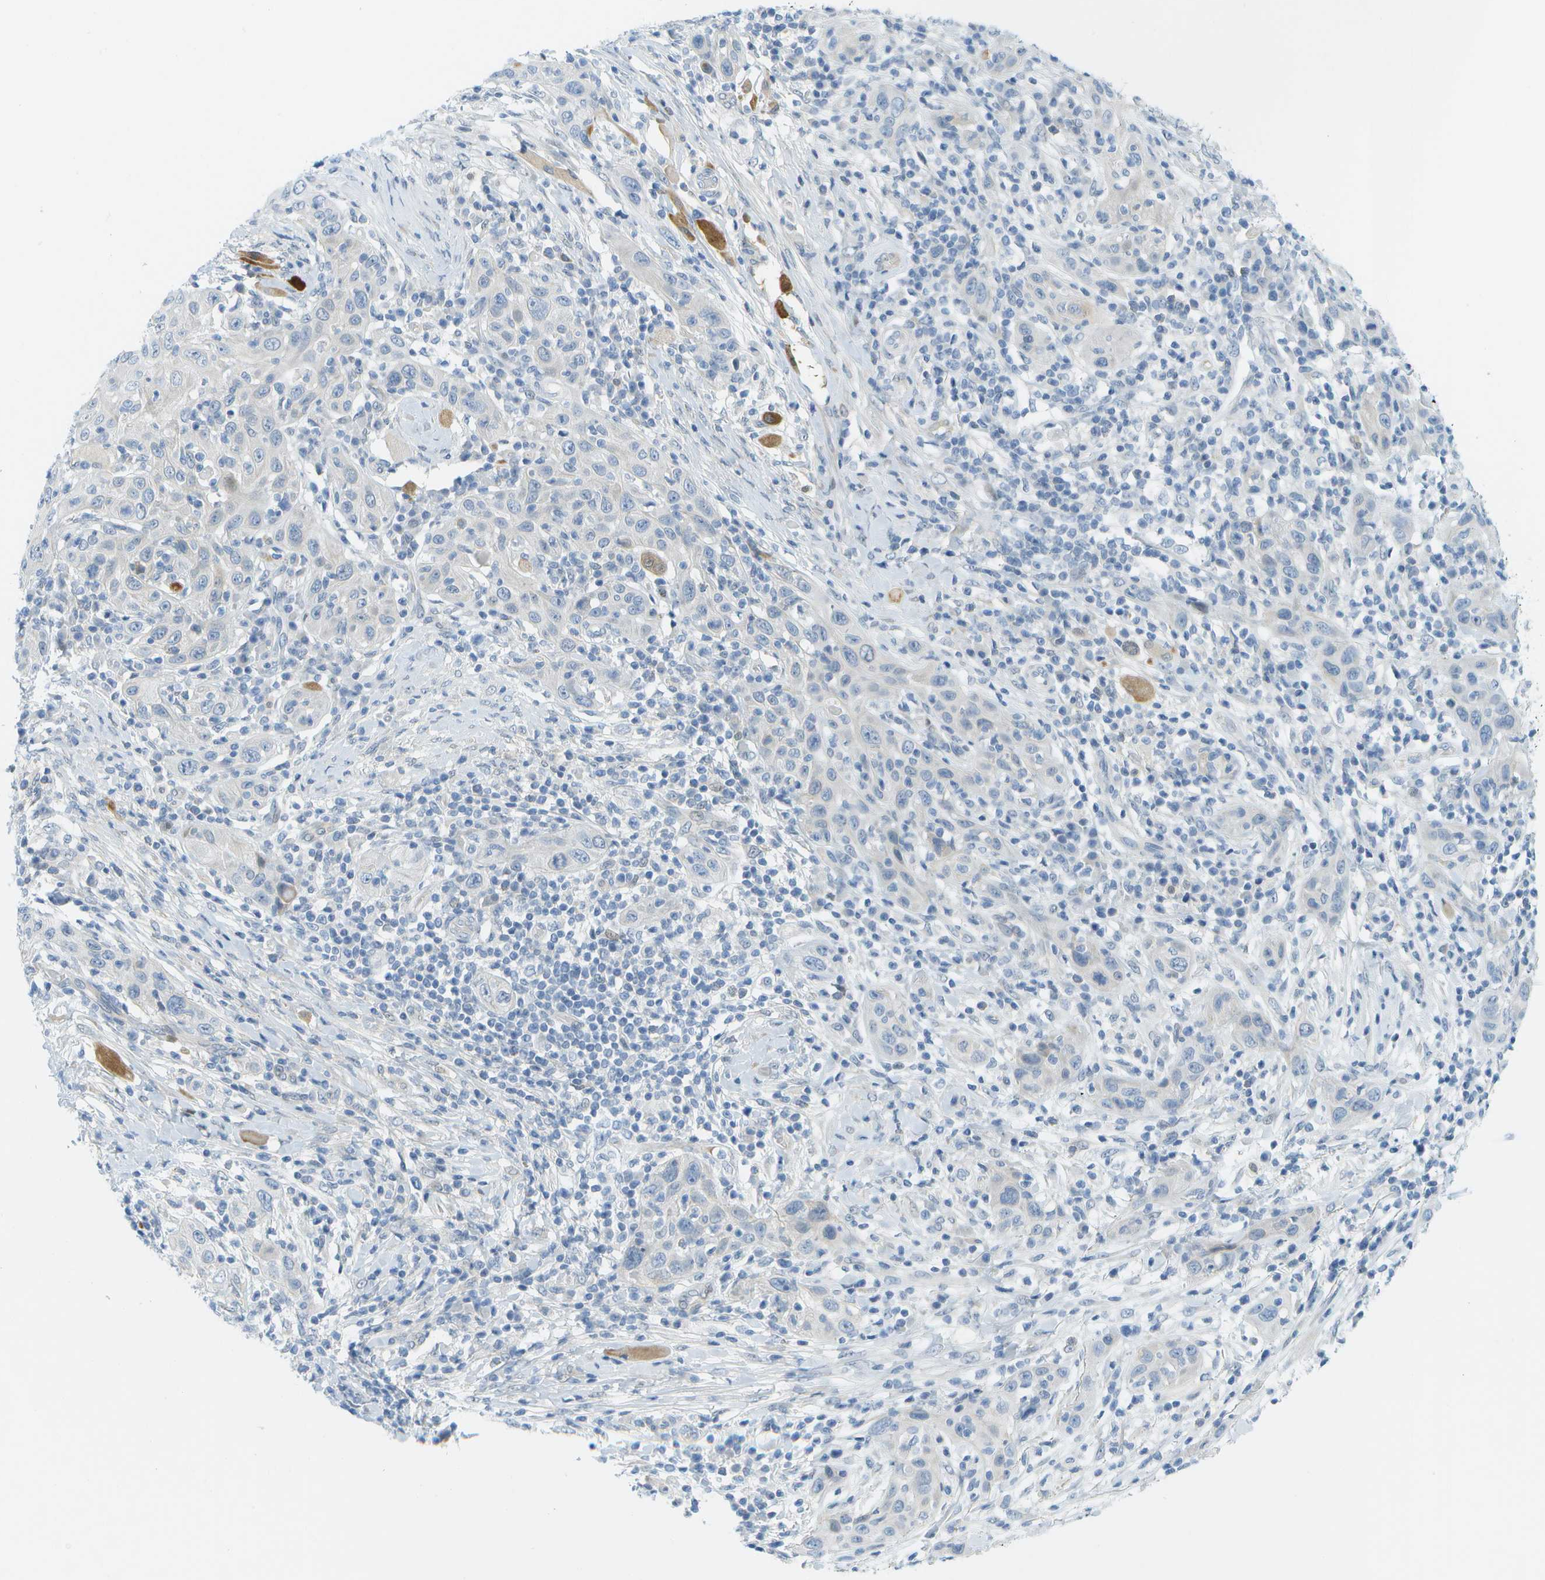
{"staining": {"intensity": "negative", "quantity": "none", "location": "none"}, "tissue": "skin cancer", "cell_type": "Tumor cells", "image_type": "cancer", "snomed": [{"axis": "morphology", "description": "Squamous cell carcinoma, NOS"}, {"axis": "topography", "description": "Skin"}], "caption": "Immunohistochemistry (IHC) histopathology image of human squamous cell carcinoma (skin) stained for a protein (brown), which exhibits no staining in tumor cells.", "gene": "CUL9", "patient": {"sex": "female", "age": 88}}